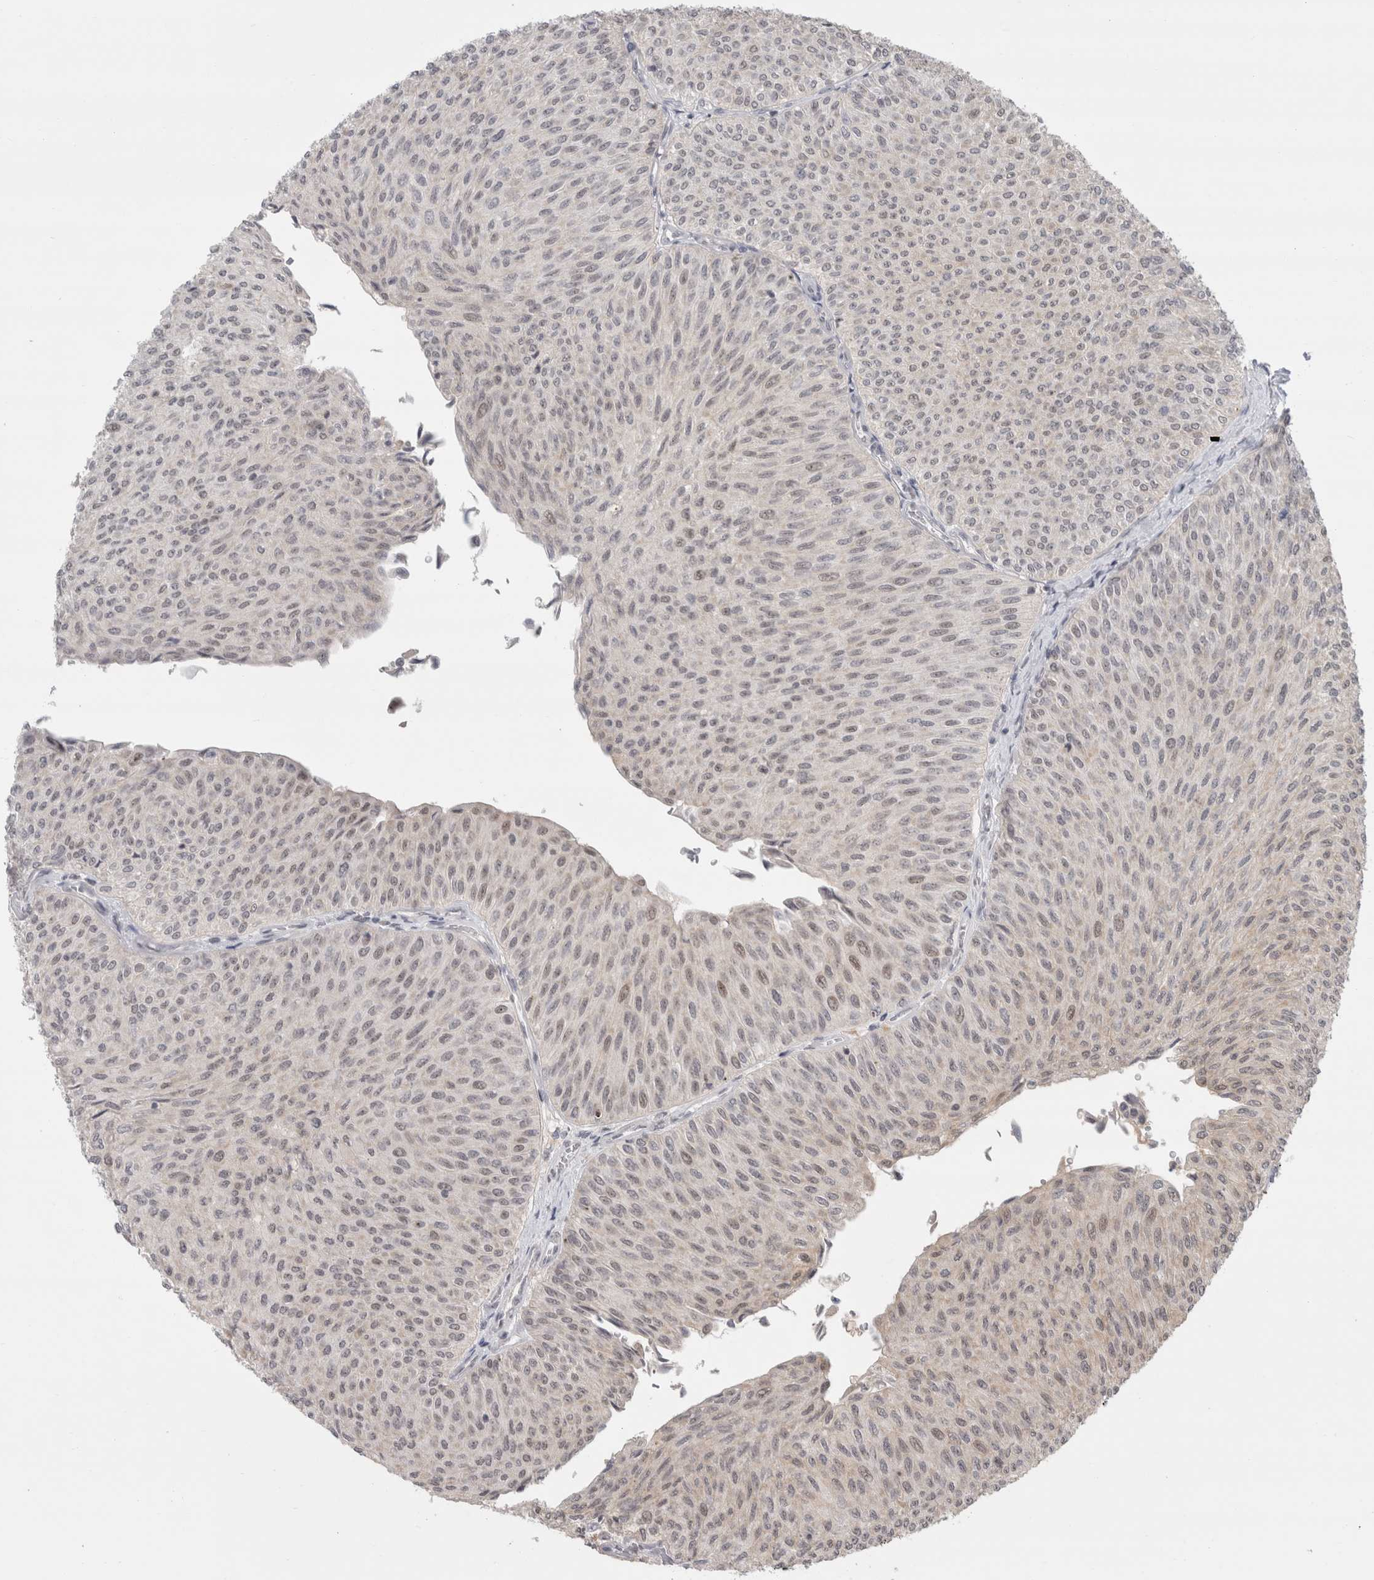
{"staining": {"intensity": "weak", "quantity": ">75%", "location": "nuclear"}, "tissue": "urothelial cancer", "cell_type": "Tumor cells", "image_type": "cancer", "snomed": [{"axis": "morphology", "description": "Urothelial carcinoma, Low grade"}, {"axis": "topography", "description": "Urinary bladder"}], "caption": "Immunohistochemical staining of urothelial cancer reveals low levels of weak nuclear staining in about >75% of tumor cells. The protein is shown in brown color, while the nuclei are stained blue.", "gene": "SENP6", "patient": {"sex": "male", "age": 78}}